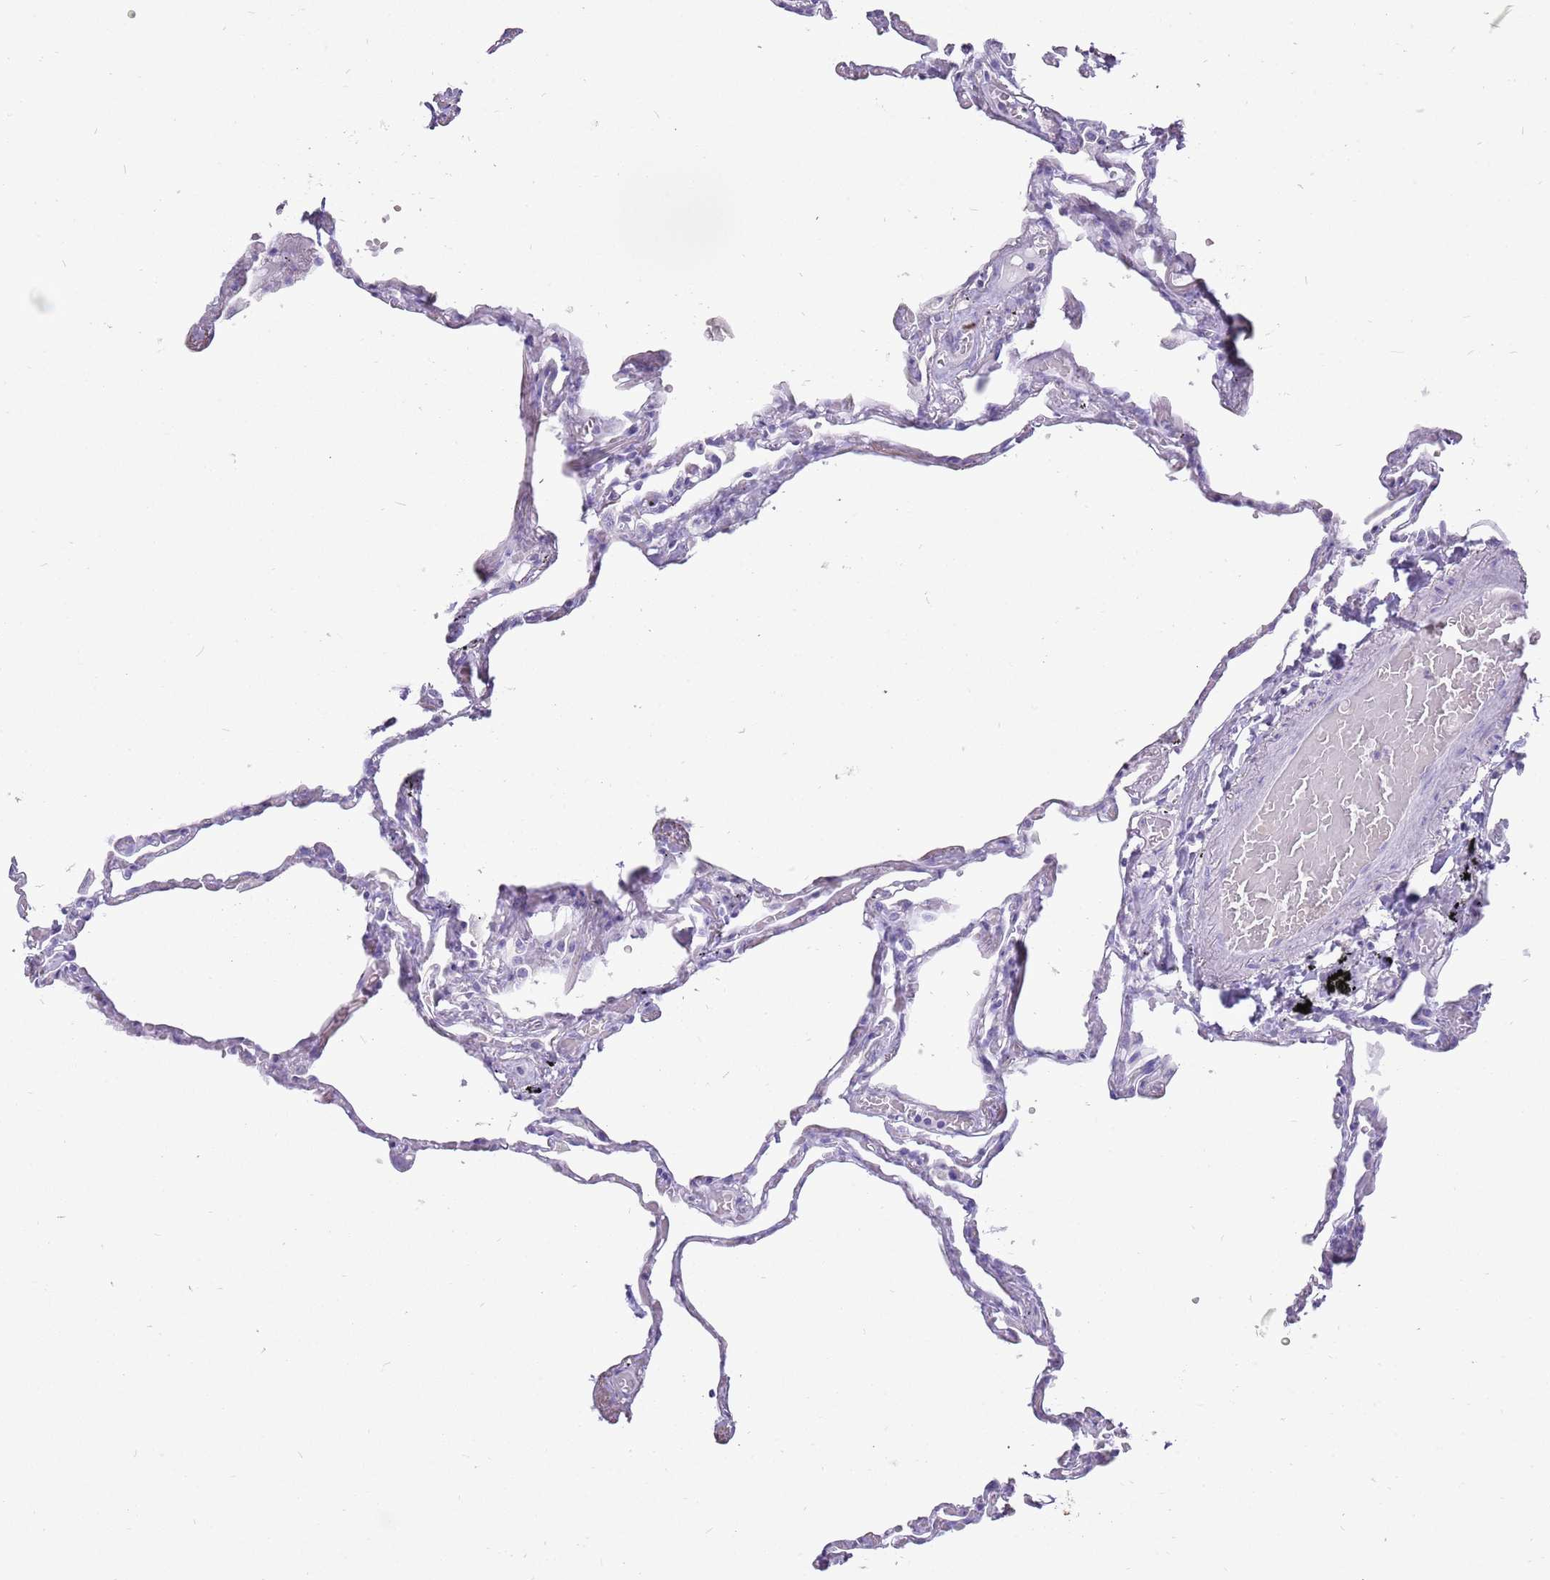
{"staining": {"intensity": "negative", "quantity": "none", "location": "none"}, "tissue": "lung", "cell_type": "Alveolar cells", "image_type": "normal", "snomed": [{"axis": "morphology", "description": "Normal tissue, NOS"}, {"axis": "topography", "description": "Lung"}], "caption": "A high-resolution histopathology image shows IHC staining of normal lung, which displays no significant expression in alveolar cells.", "gene": "ENSG00000271254", "patient": {"sex": "female", "age": 67}}